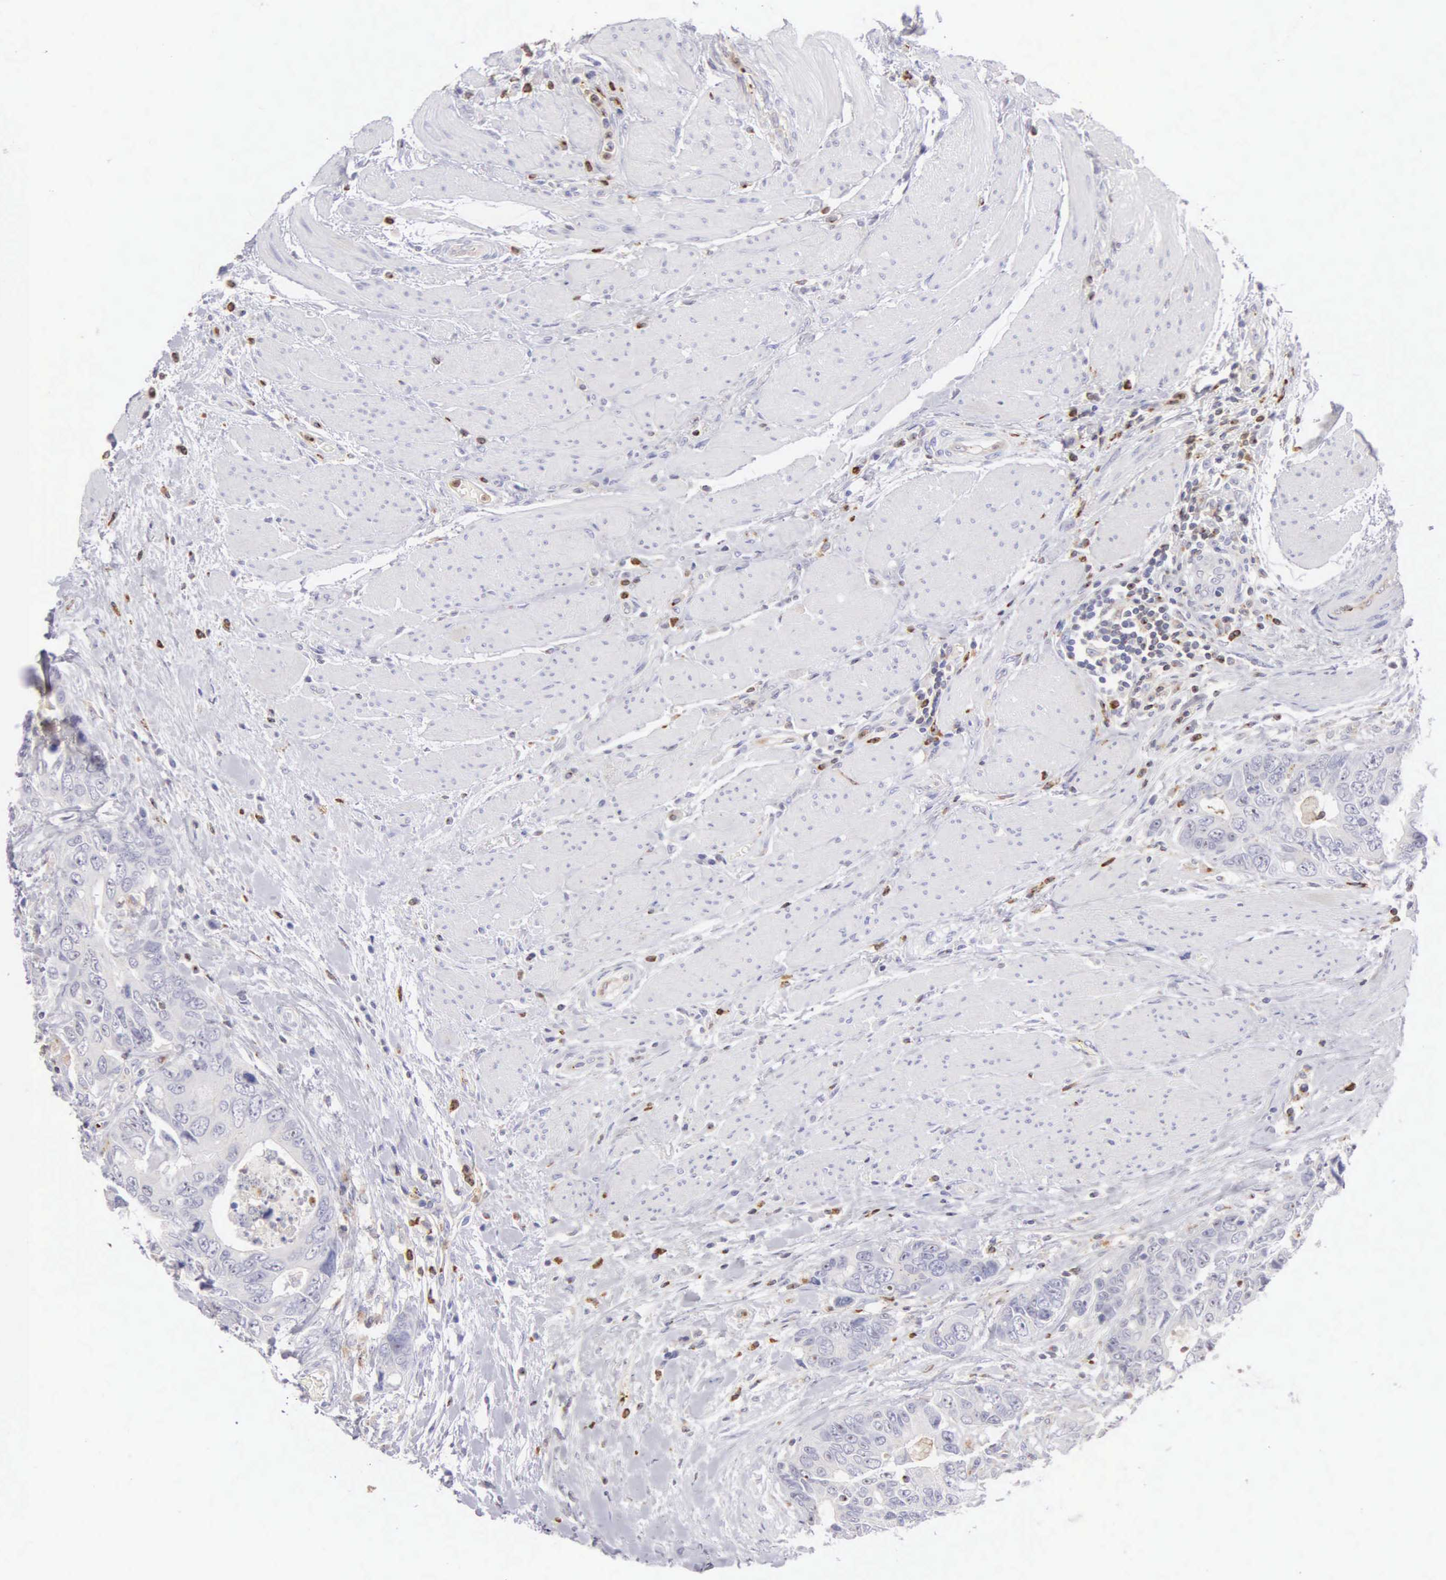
{"staining": {"intensity": "negative", "quantity": "none", "location": "none"}, "tissue": "colorectal cancer", "cell_type": "Tumor cells", "image_type": "cancer", "snomed": [{"axis": "morphology", "description": "Adenocarcinoma, NOS"}, {"axis": "topography", "description": "Rectum"}], "caption": "High magnification brightfield microscopy of colorectal adenocarcinoma stained with DAB (3,3'-diaminobenzidine) (brown) and counterstained with hematoxylin (blue): tumor cells show no significant expression.", "gene": "SRGN", "patient": {"sex": "female", "age": 67}}